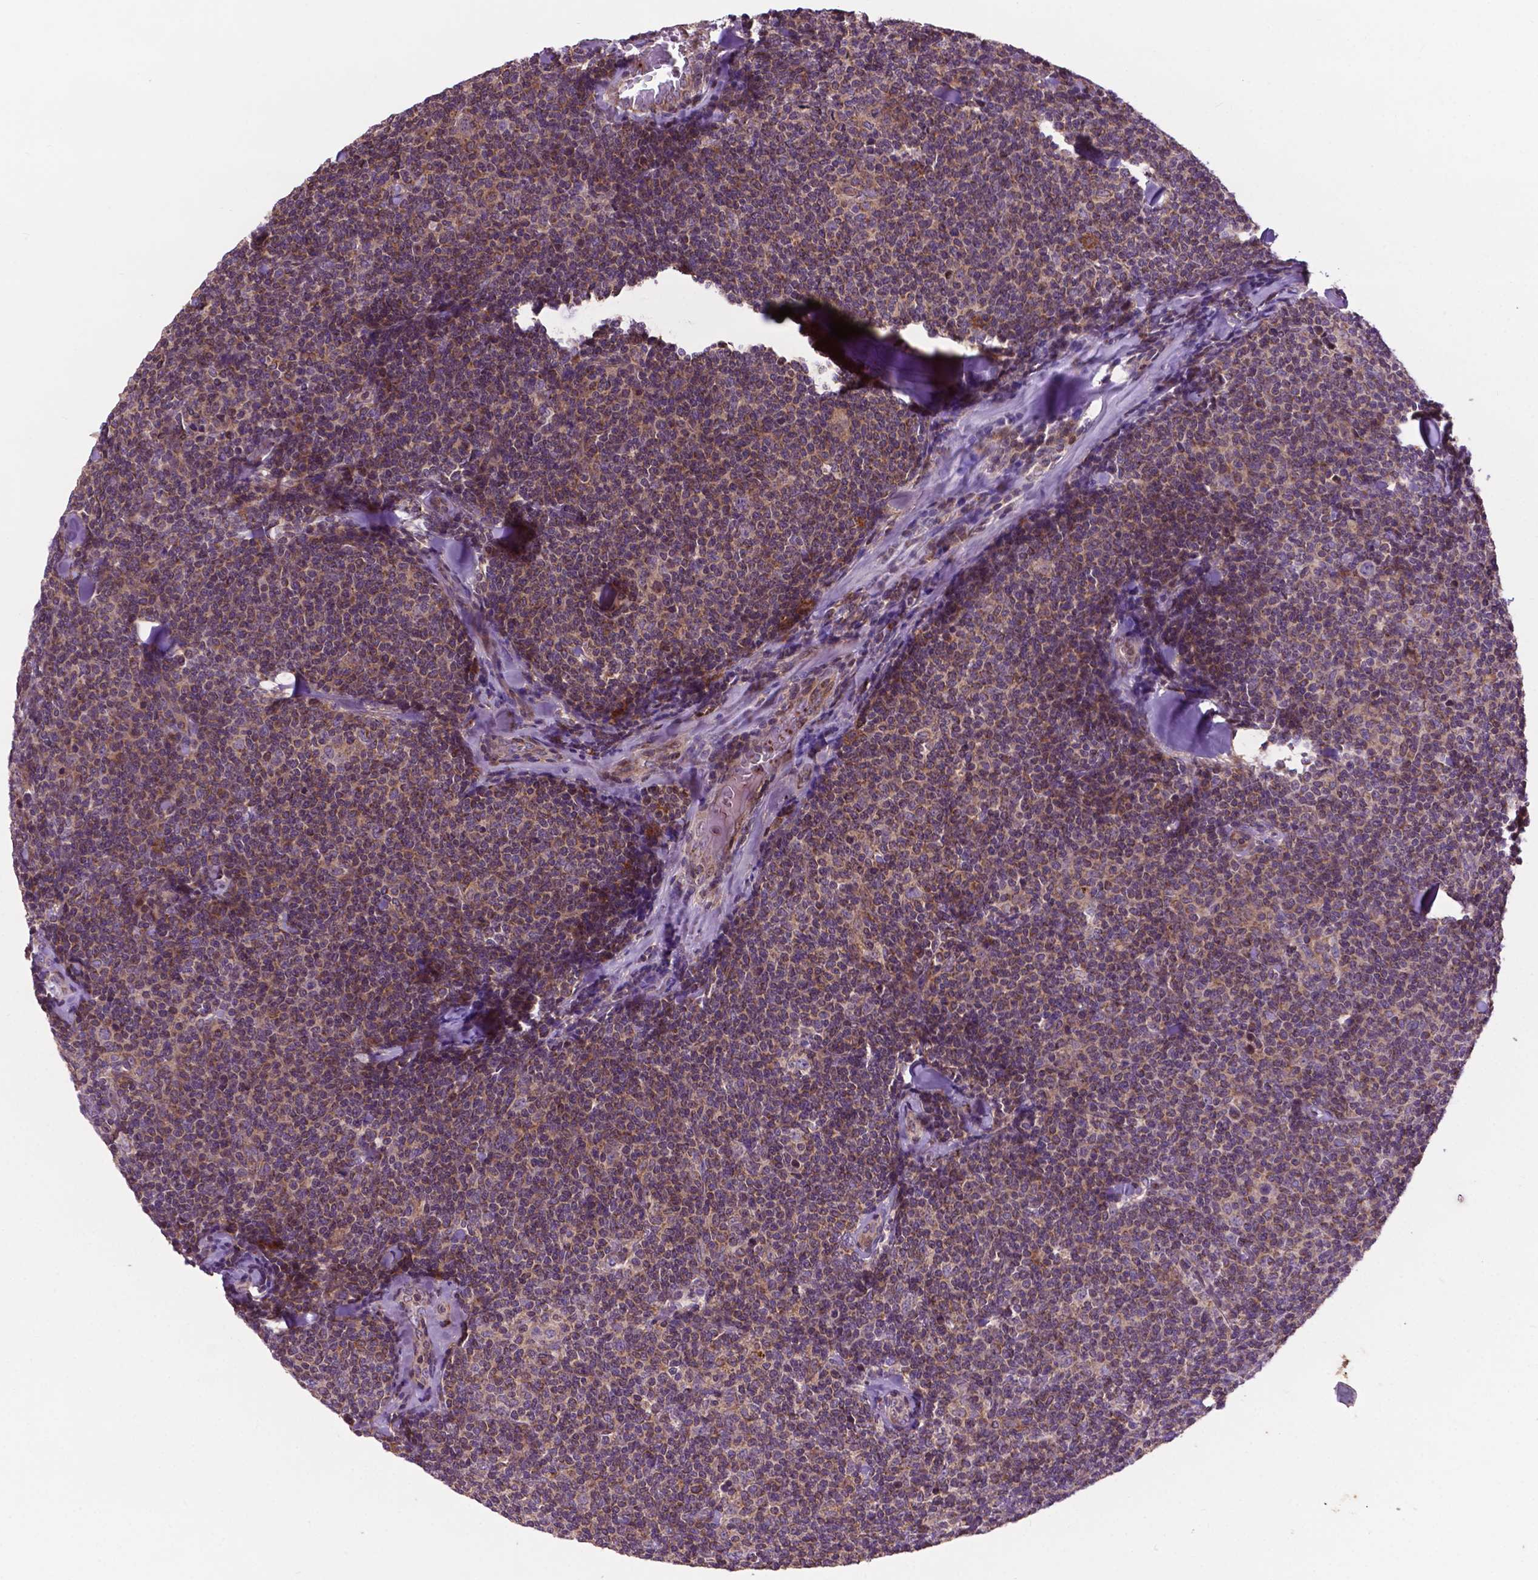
{"staining": {"intensity": "weak", "quantity": ">75%", "location": "cytoplasmic/membranous"}, "tissue": "lymphoma", "cell_type": "Tumor cells", "image_type": "cancer", "snomed": [{"axis": "morphology", "description": "Malignant lymphoma, non-Hodgkin's type, Low grade"}, {"axis": "topography", "description": "Lymph node"}], "caption": "Protein analysis of low-grade malignant lymphoma, non-Hodgkin's type tissue demonstrates weak cytoplasmic/membranous expression in about >75% of tumor cells.", "gene": "SPNS2", "patient": {"sex": "female", "age": 56}}